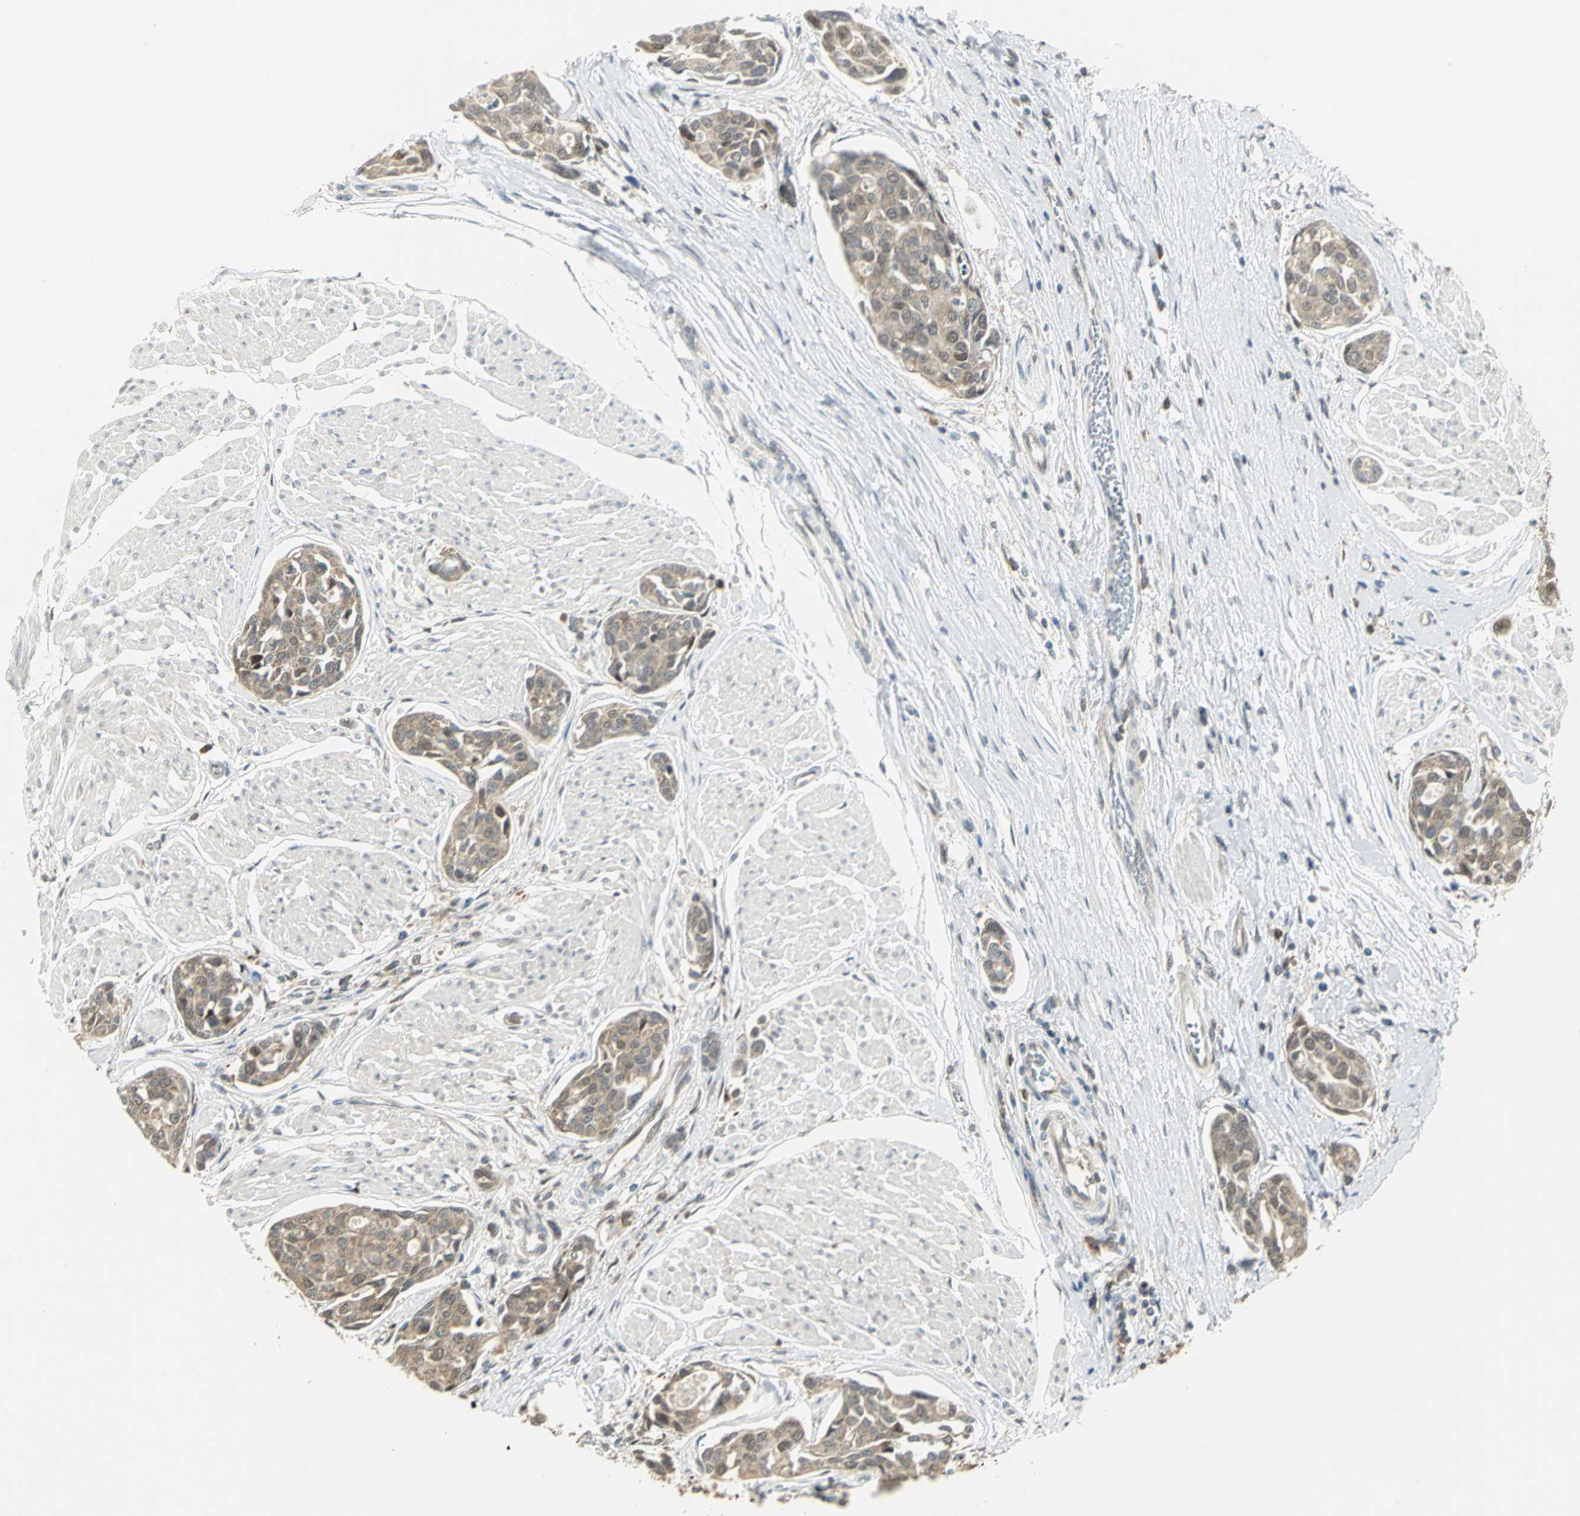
{"staining": {"intensity": "weak", "quantity": ">75%", "location": "cytoplasmic/membranous"}, "tissue": "urothelial cancer", "cell_type": "Tumor cells", "image_type": "cancer", "snomed": [{"axis": "morphology", "description": "Urothelial carcinoma, High grade"}, {"axis": "topography", "description": "Urinary bladder"}], "caption": "Weak cytoplasmic/membranous expression is appreciated in approximately >75% of tumor cells in urothelial cancer.", "gene": "PSMC4", "patient": {"sex": "male", "age": 78}}